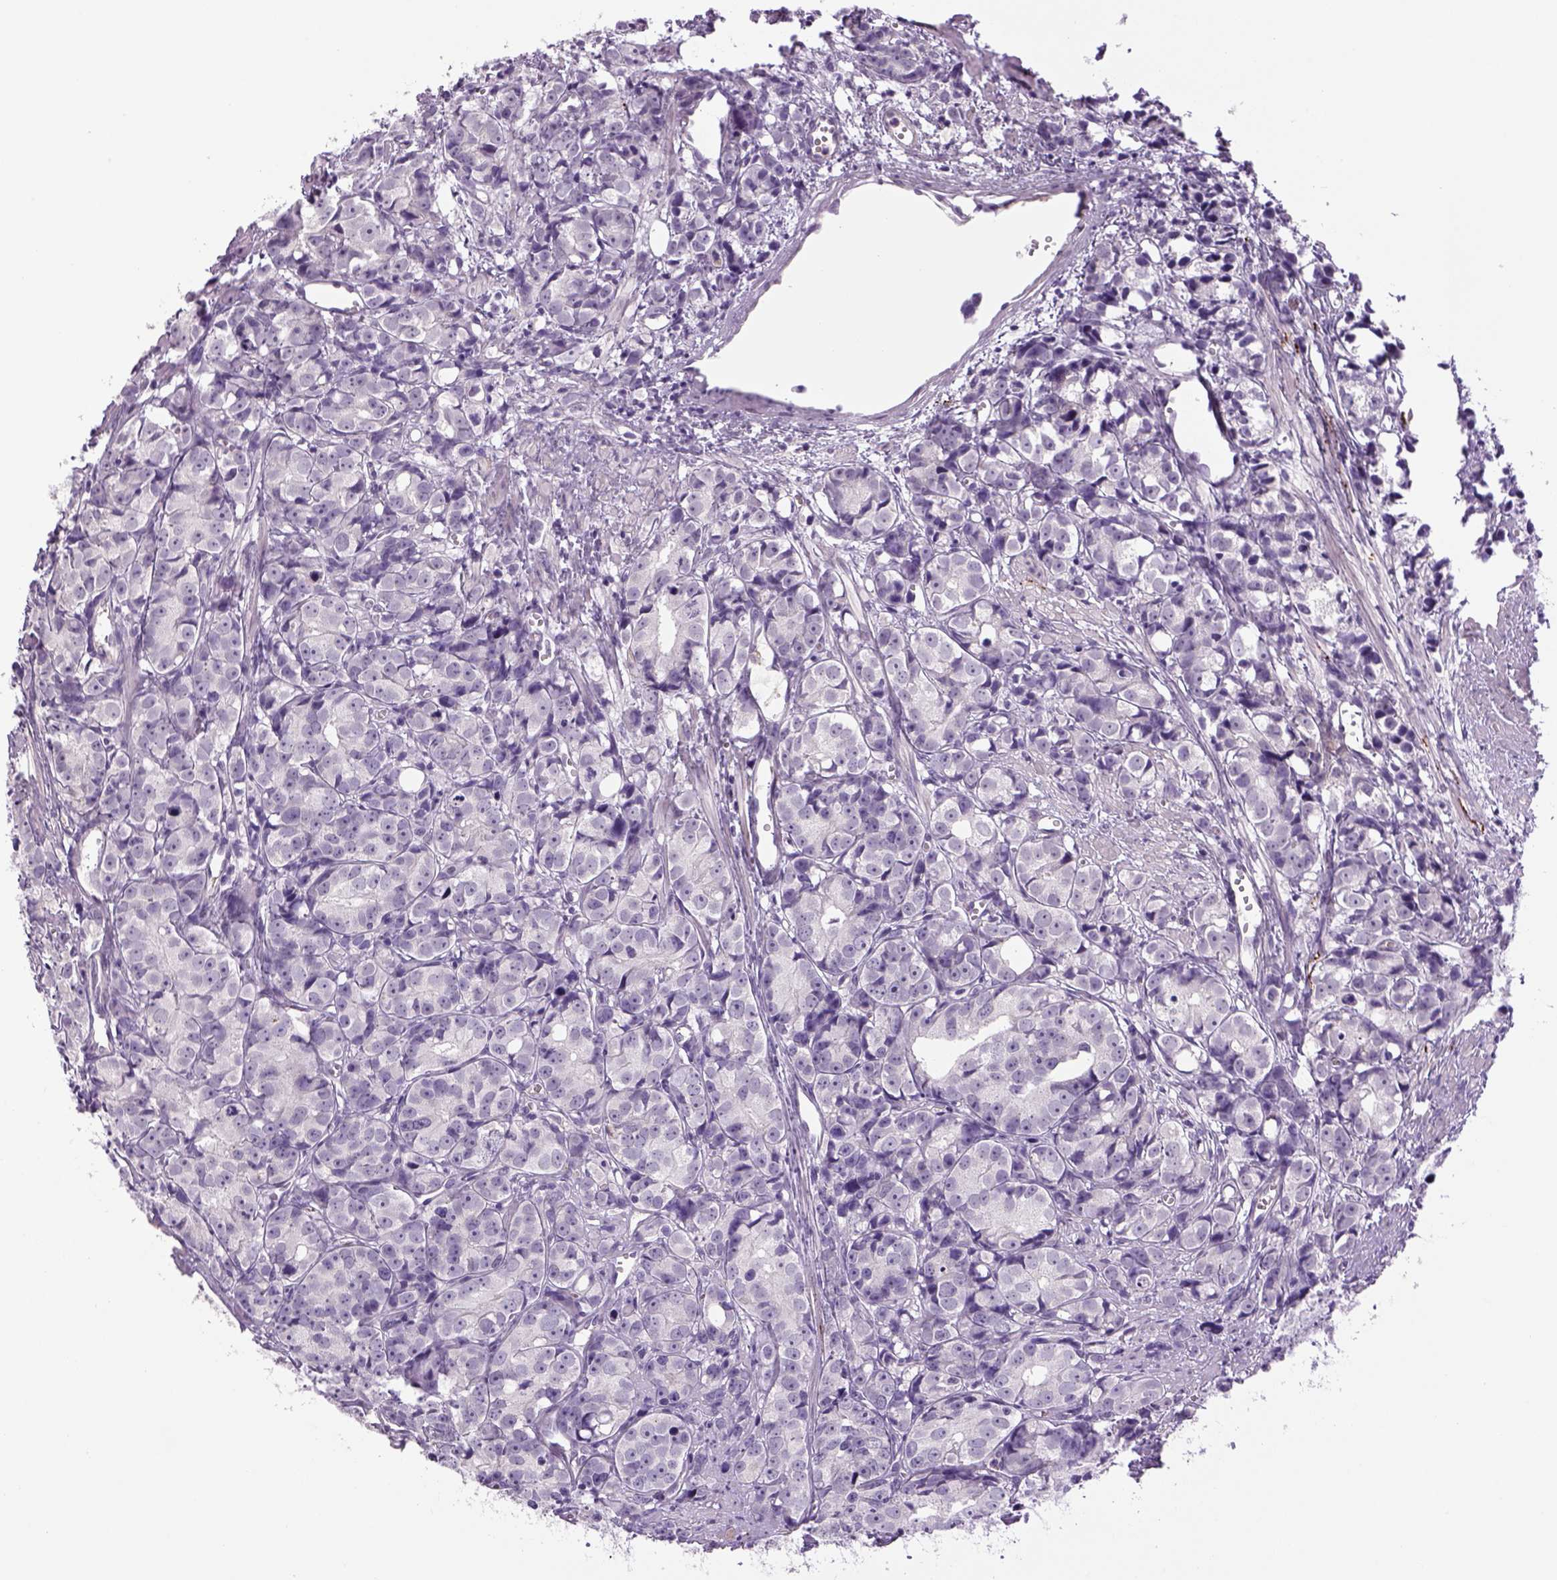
{"staining": {"intensity": "negative", "quantity": "none", "location": "none"}, "tissue": "prostate cancer", "cell_type": "Tumor cells", "image_type": "cancer", "snomed": [{"axis": "morphology", "description": "Adenocarcinoma, High grade"}, {"axis": "topography", "description": "Prostate"}], "caption": "There is no significant staining in tumor cells of prostate cancer. The staining was performed using DAB to visualize the protein expression in brown, while the nuclei were stained in blue with hematoxylin (Magnification: 20x).", "gene": "DBH", "patient": {"sex": "male", "age": 77}}